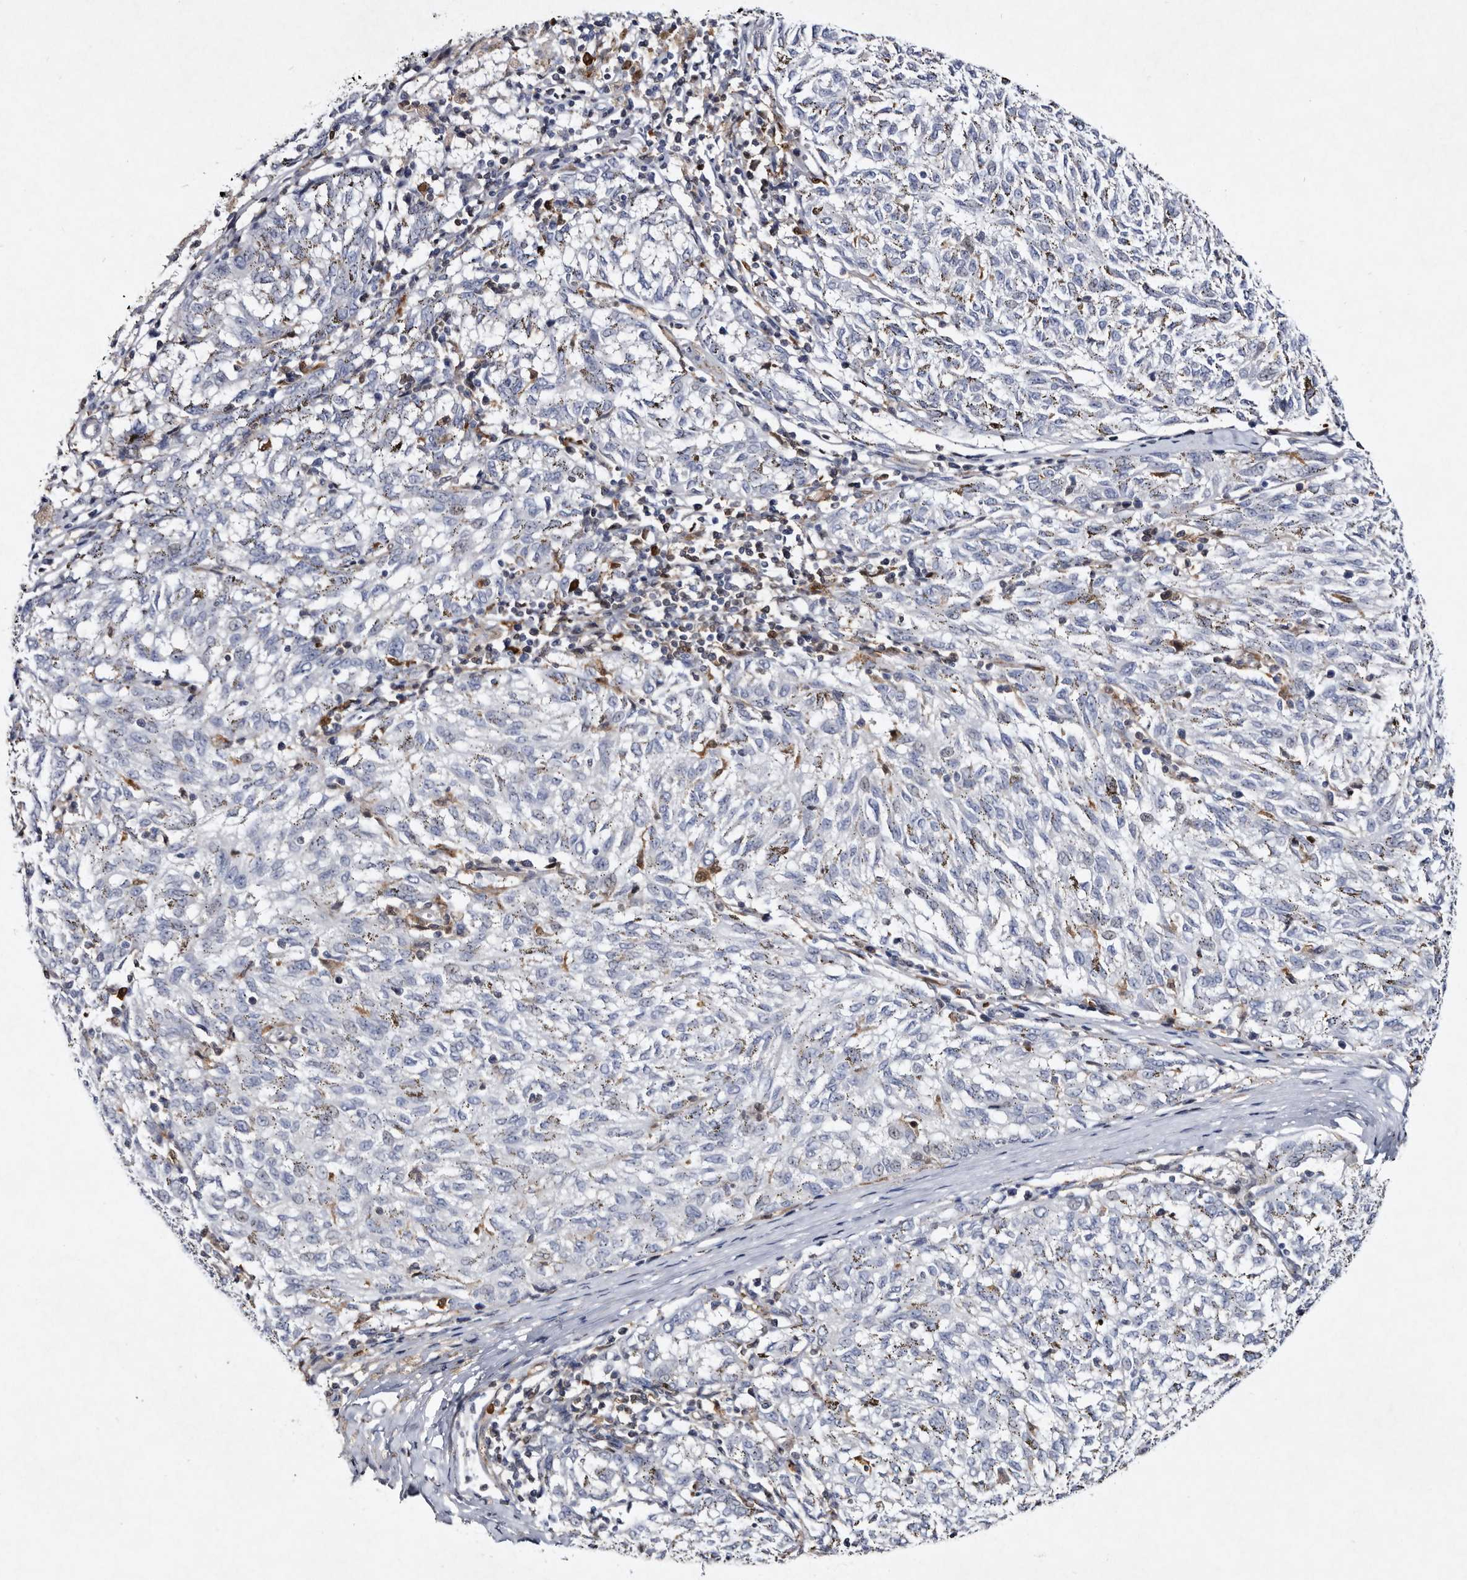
{"staining": {"intensity": "negative", "quantity": "none", "location": "none"}, "tissue": "melanoma", "cell_type": "Tumor cells", "image_type": "cancer", "snomed": [{"axis": "morphology", "description": "Malignant melanoma, NOS"}, {"axis": "topography", "description": "Skin"}], "caption": "The image shows no significant expression in tumor cells of melanoma.", "gene": "SERPINB8", "patient": {"sex": "female", "age": 72}}